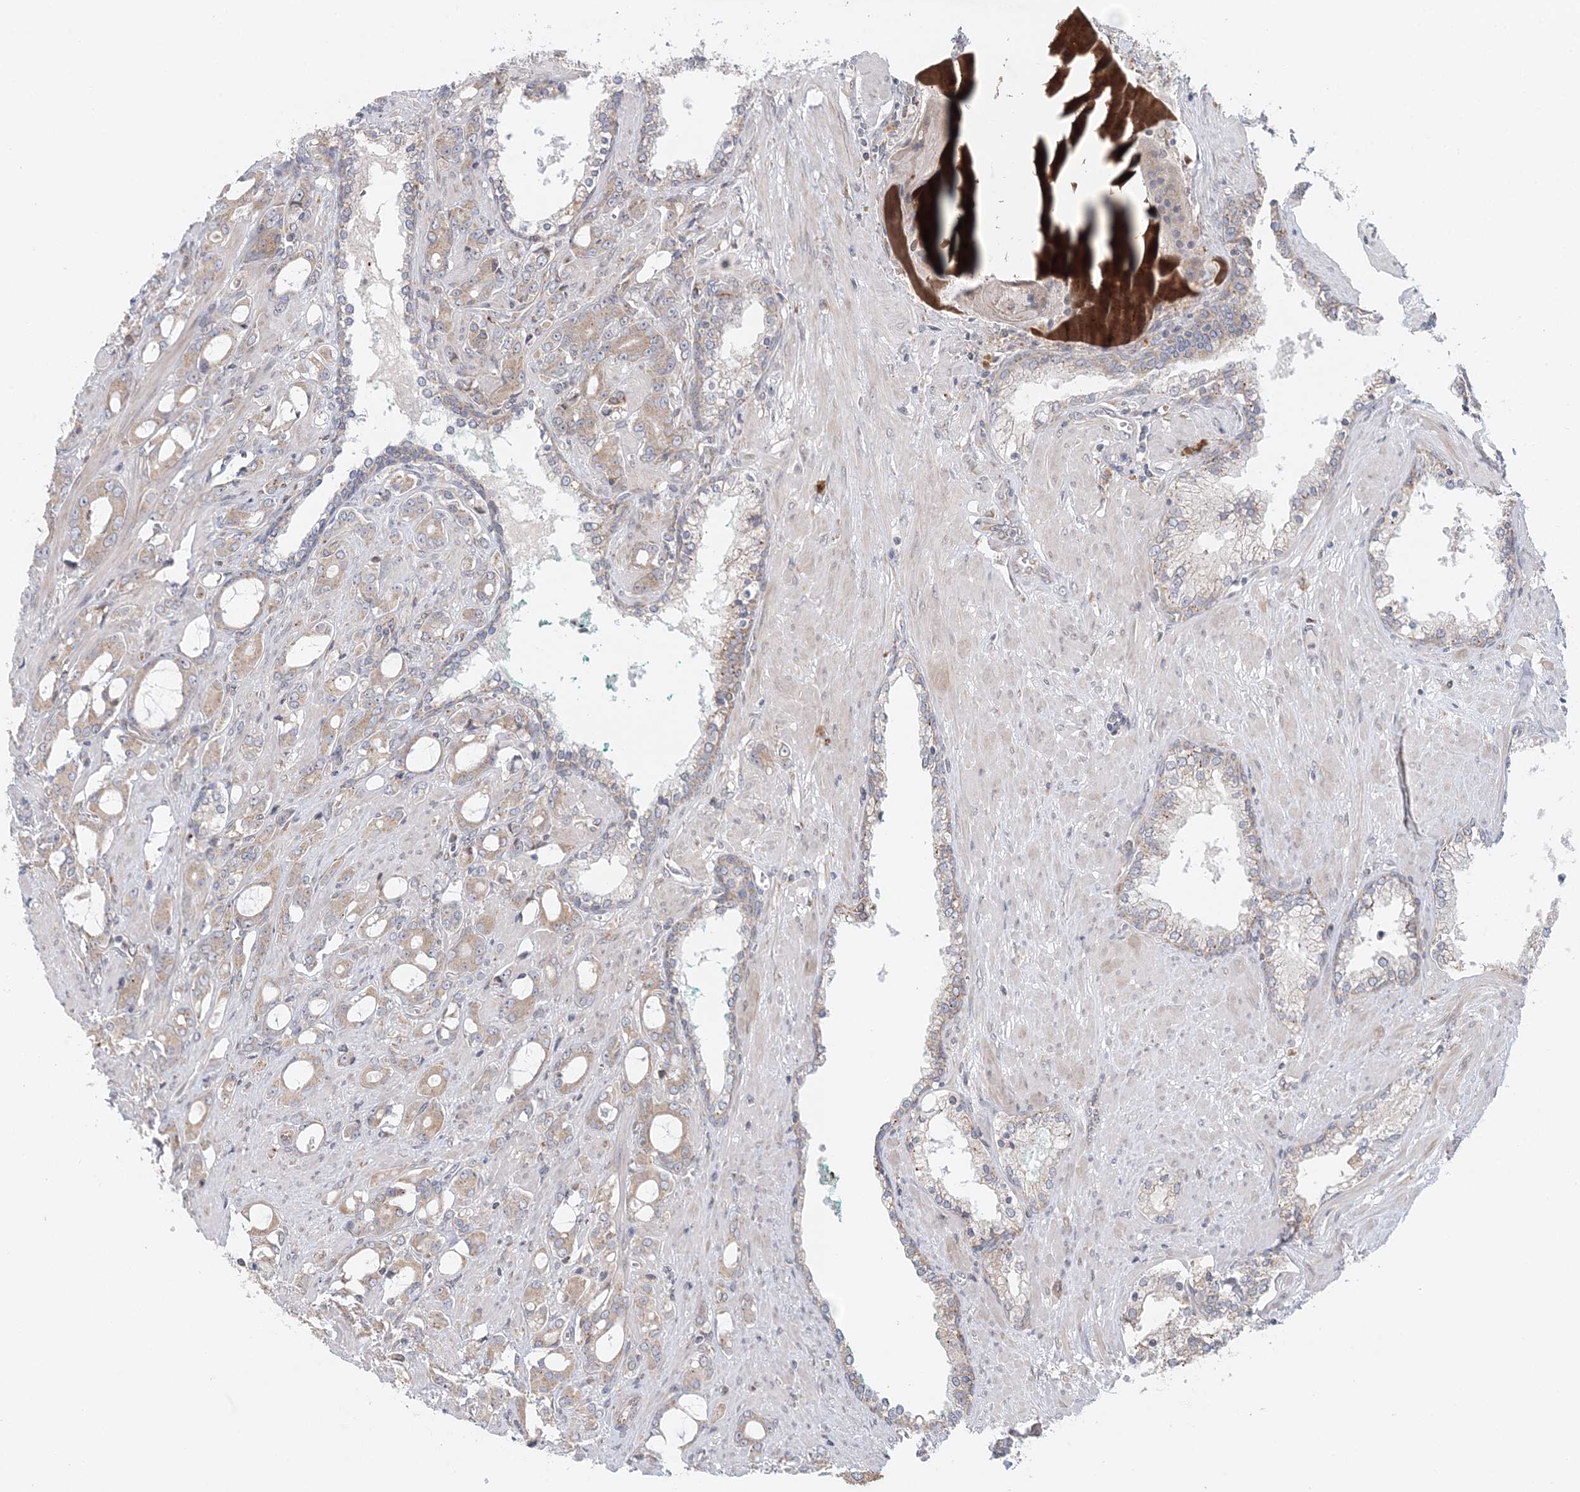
{"staining": {"intensity": "weak", "quantity": "25%-75%", "location": "cytoplasmic/membranous"}, "tissue": "prostate cancer", "cell_type": "Tumor cells", "image_type": "cancer", "snomed": [{"axis": "morphology", "description": "Adenocarcinoma, High grade"}, {"axis": "topography", "description": "Prostate"}], "caption": "Prostate high-grade adenocarcinoma stained for a protein demonstrates weak cytoplasmic/membranous positivity in tumor cells.", "gene": "PCYOX1L", "patient": {"sex": "male", "age": 72}}